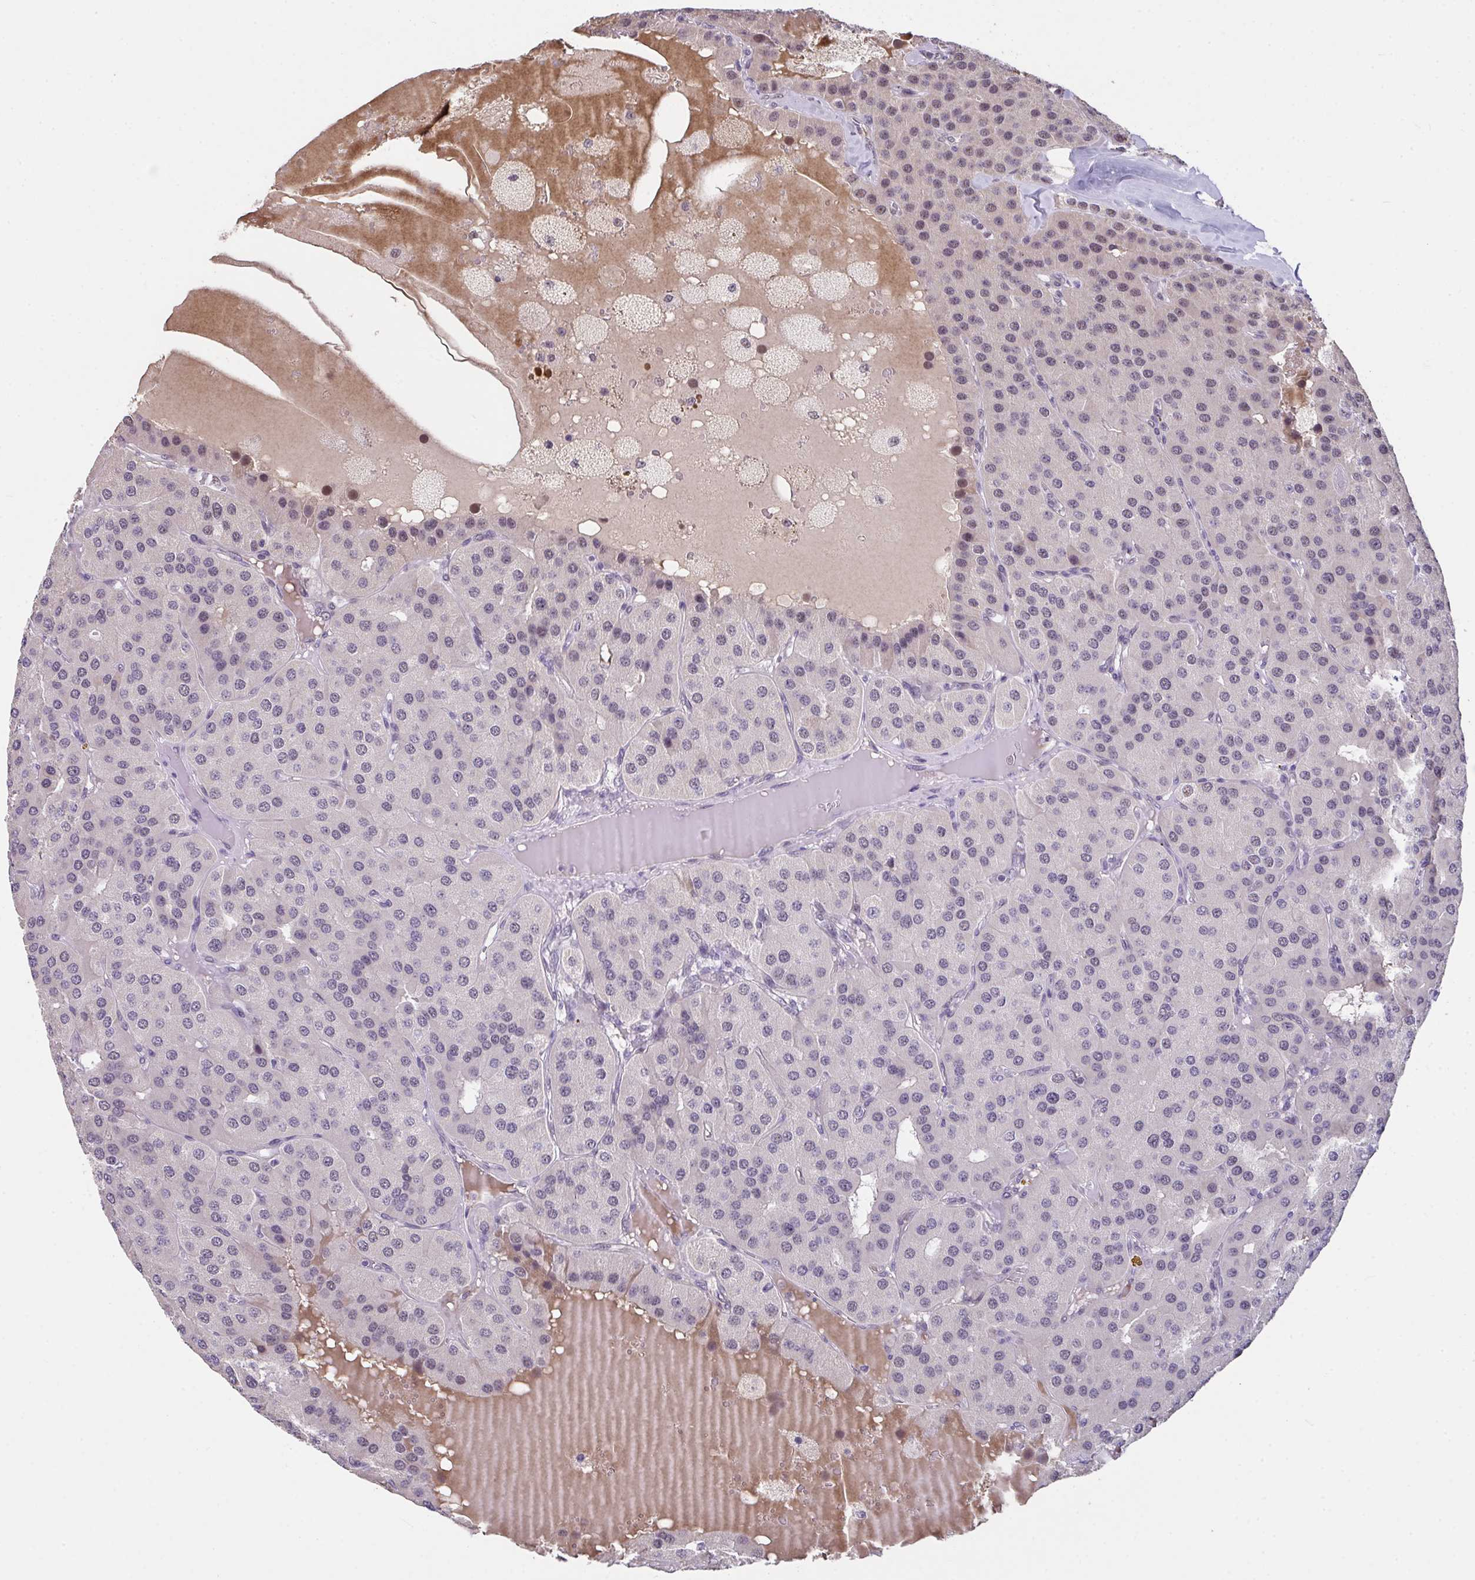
{"staining": {"intensity": "weak", "quantity": "<25%", "location": "nuclear"}, "tissue": "parathyroid gland", "cell_type": "Glandular cells", "image_type": "normal", "snomed": [{"axis": "morphology", "description": "Normal tissue, NOS"}, {"axis": "morphology", "description": "Adenoma, NOS"}, {"axis": "topography", "description": "Parathyroid gland"}], "caption": "Parathyroid gland was stained to show a protein in brown. There is no significant positivity in glandular cells. The staining is performed using DAB (3,3'-diaminobenzidine) brown chromogen with nuclei counter-stained in using hematoxylin.", "gene": "RBBP6", "patient": {"sex": "female", "age": 86}}